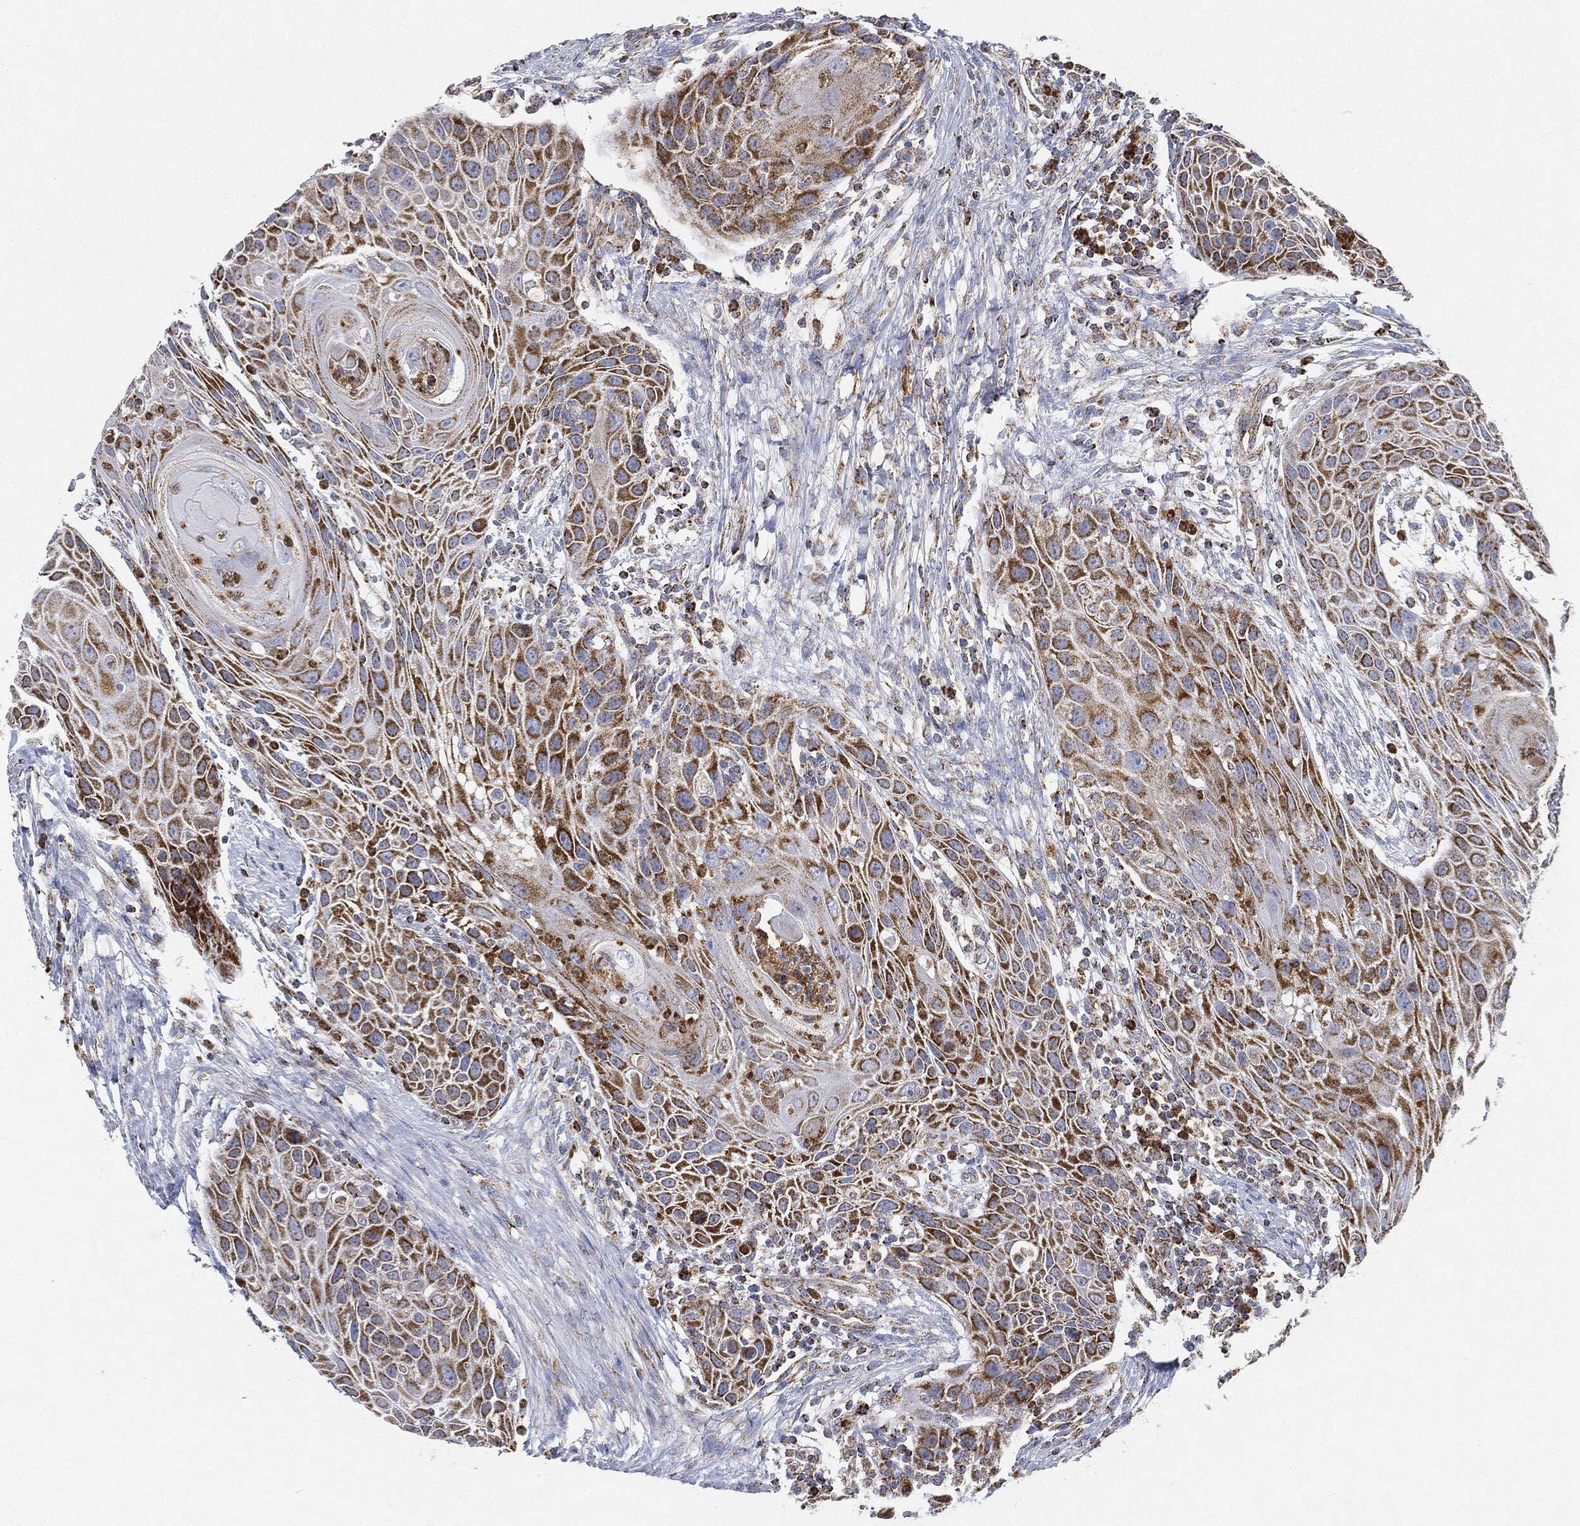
{"staining": {"intensity": "strong", "quantity": ">75%", "location": "cytoplasmic/membranous"}, "tissue": "head and neck cancer", "cell_type": "Tumor cells", "image_type": "cancer", "snomed": [{"axis": "morphology", "description": "Squamous cell carcinoma, NOS"}, {"axis": "topography", "description": "Head-Neck"}], "caption": "A brown stain shows strong cytoplasmic/membranous expression of a protein in human squamous cell carcinoma (head and neck) tumor cells.", "gene": "CAPN15", "patient": {"sex": "male", "age": 69}}